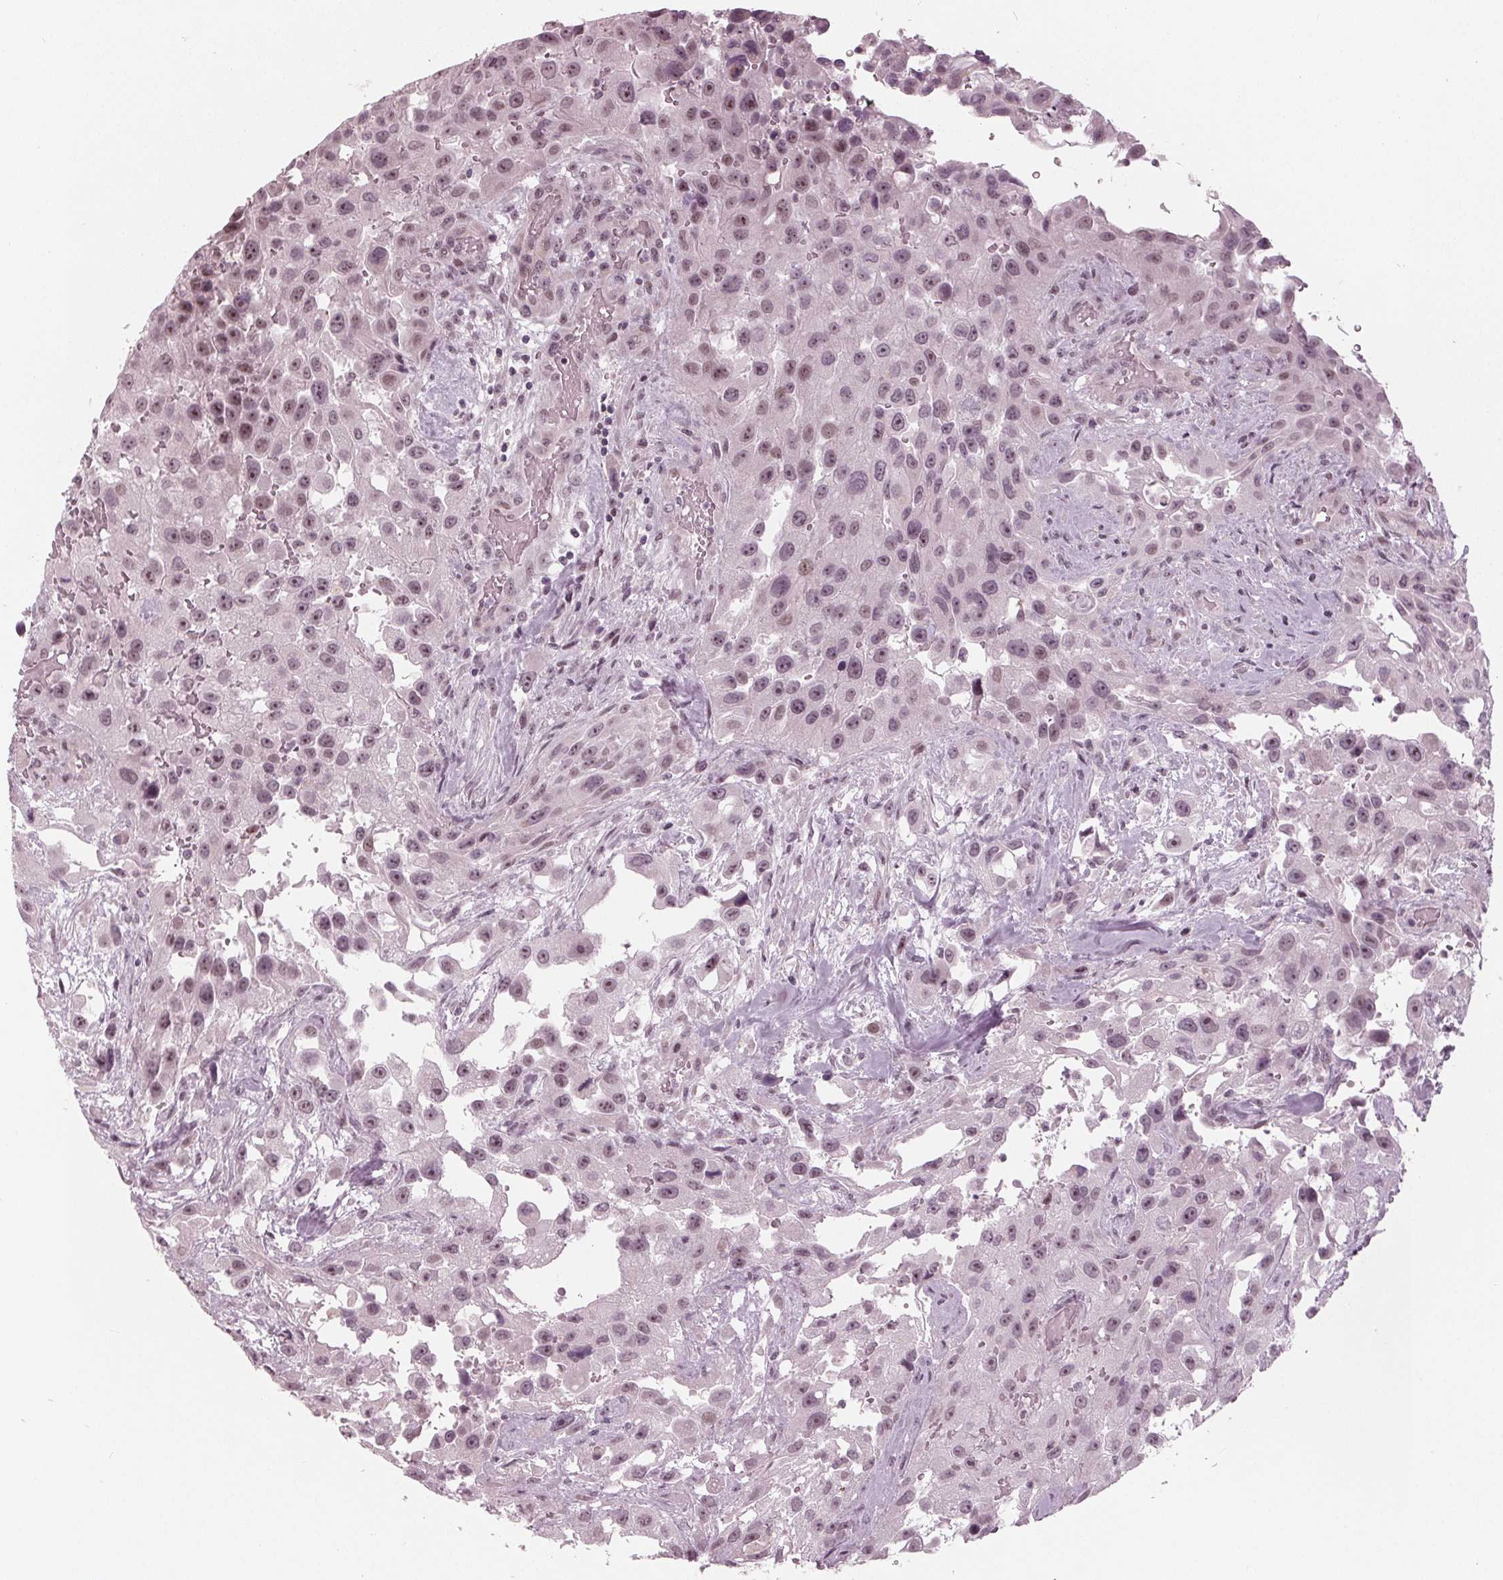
{"staining": {"intensity": "moderate", "quantity": "<25%", "location": "nuclear"}, "tissue": "urothelial cancer", "cell_type": "Tumor cells", "image_type": "cancer", "snomed": [{"axis": "morphology", "description": "Urothelial carcinoma, High grade"}, {"axis": "topography", "description": "Urinary bladder"}], "caption": "DAB (3,3'-diaminobenzidine) immunohistochemical staining of human urothelial cancer displays moderate nuclear protein positivity in approximately <25% of tumor cells.", "gene": "ADPRHL1", "patient": {"sex": "male", "age": 79}}